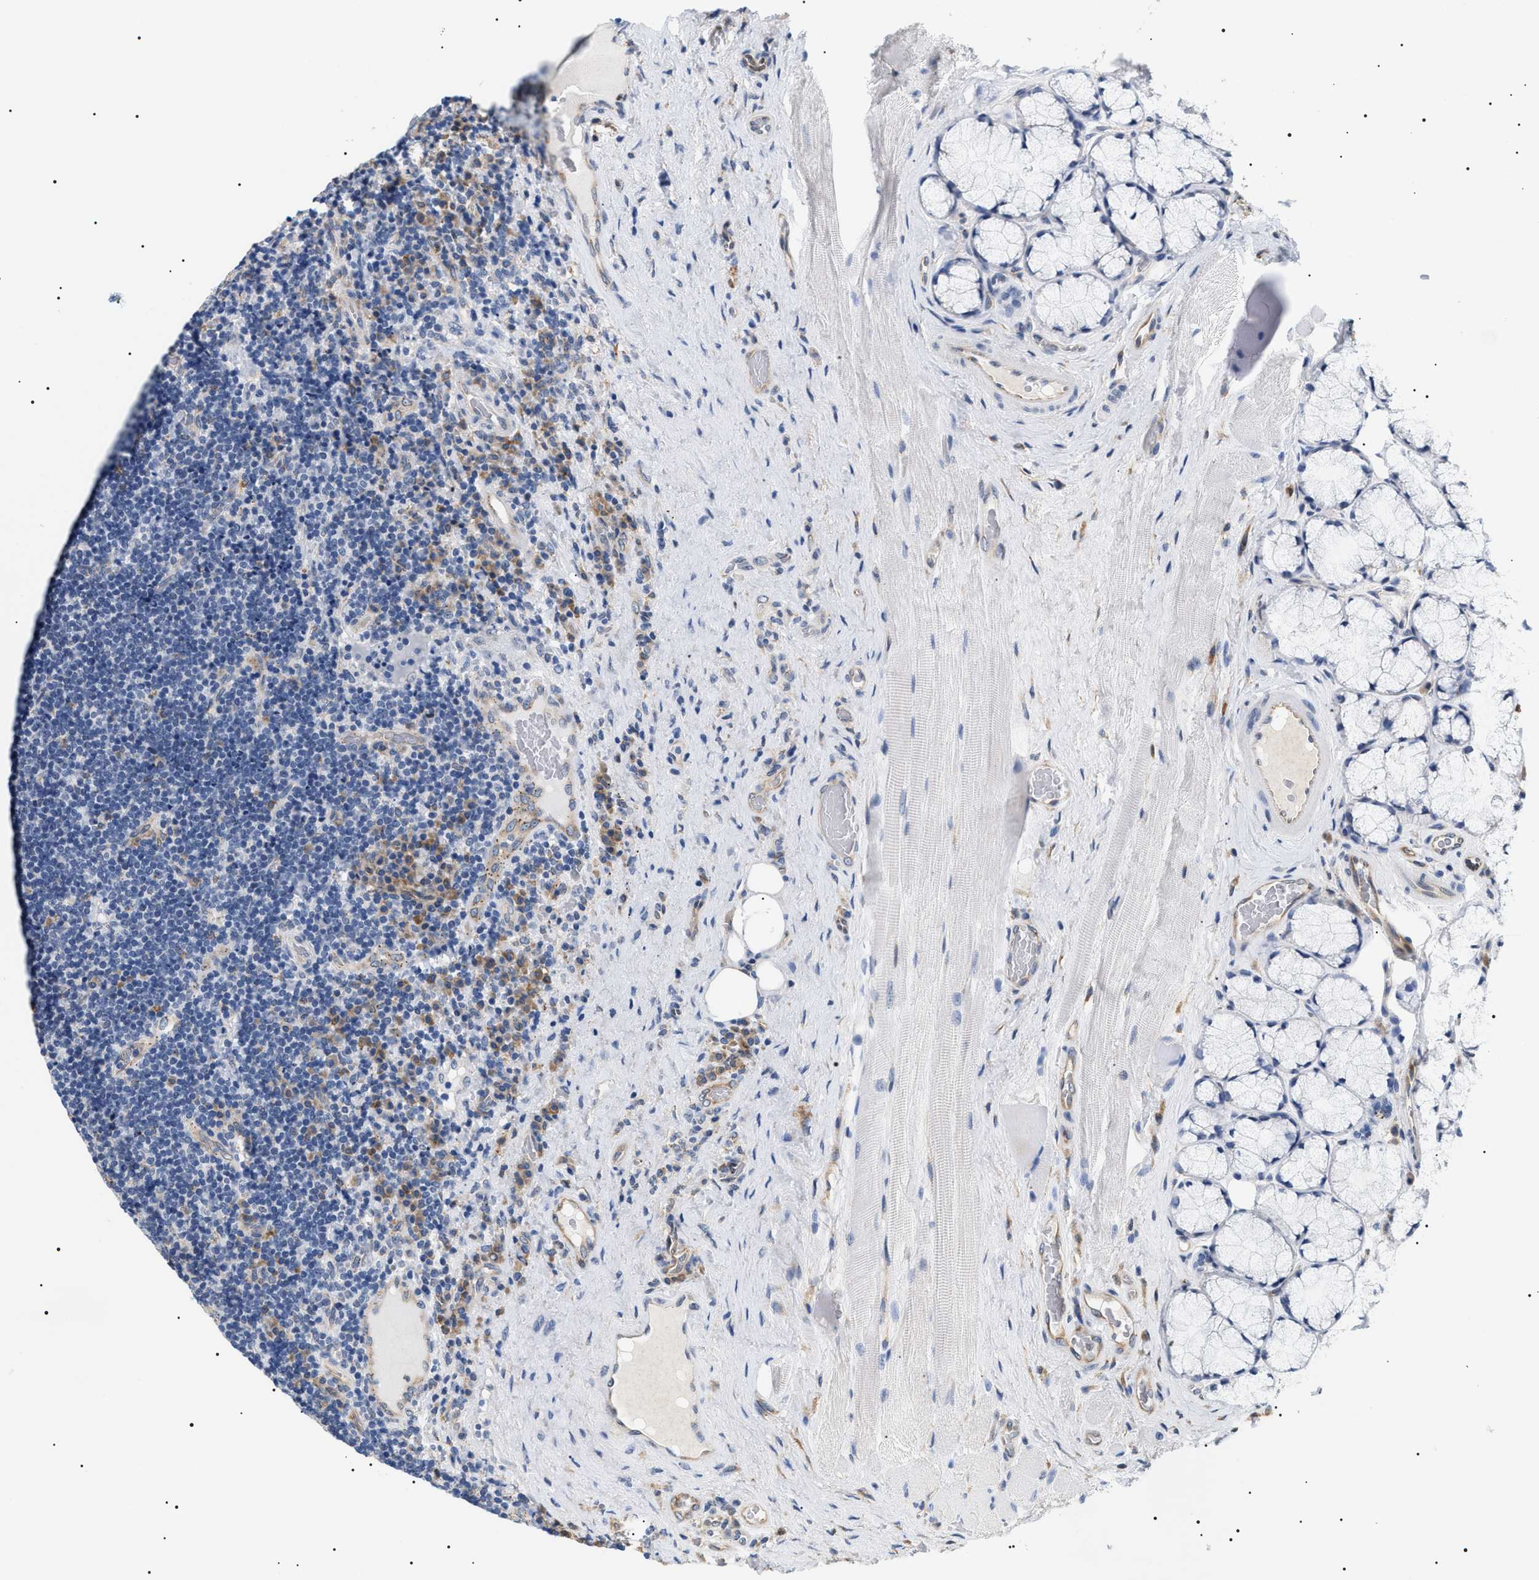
{"staining": {"intensity": "negative", "quantity": "none", "location": "none"}, "tissue": "lymphoma", "cell_type": "Tumor cells", "image_type": "cancer", "snomed": [{"axis": "morphology", "description": "Malignant lymphoma, non-Hodgkin's type, High grade"}, {"axis": "topography", "description": "Tonsil"}], "caption": "High magnification brightfield microscopy of lymphoma stained with DAB (brown) and counterstained with hematoxylin (blue): tumor cells show no significant staining. The staining is performed using DAB brown chromogen with nuclei counter-stained in using hematoxylin.", "gene": "HSD17B11", "patient": {"sex": "female", "age": 36}}